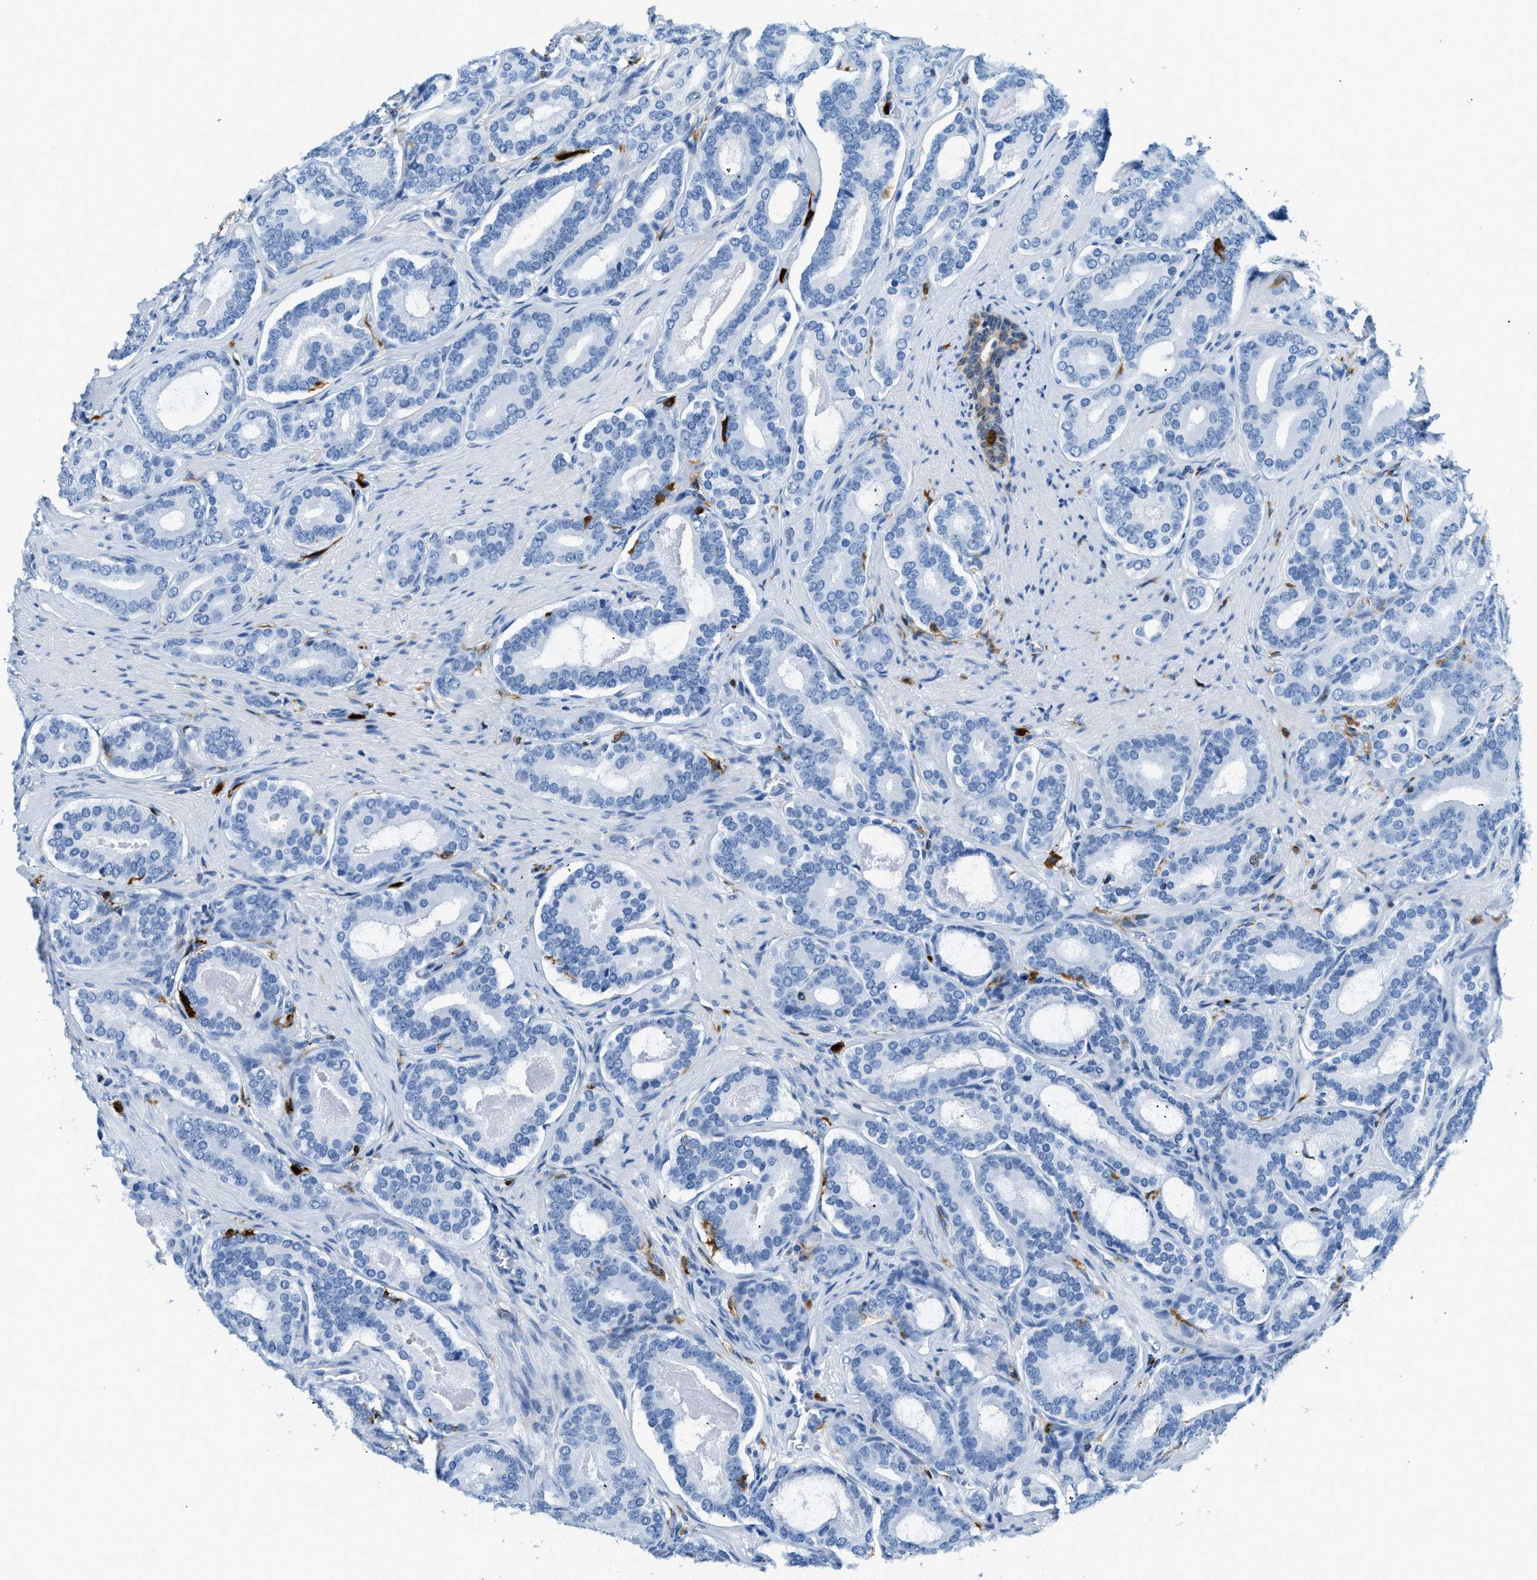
{"staining": {"intensity": "negative", "quantity": "none", "location": "none"}, "tissue": "prostate cancer", "cell_type": "Tumor cells", "image_type": "cancer", "snomed": [{"axis": "morphology", "description": "Adenocarcinoma, High grade"}, {"axis": "topography", "description": "Prostate"}], "caption": "This is an IHC photomicrograph of human high-grade adenocarcinoma (prostate). There is no expression in tumor cells.", "gene": "CAPG", "patient": {"sex": "male", "age": 60}}